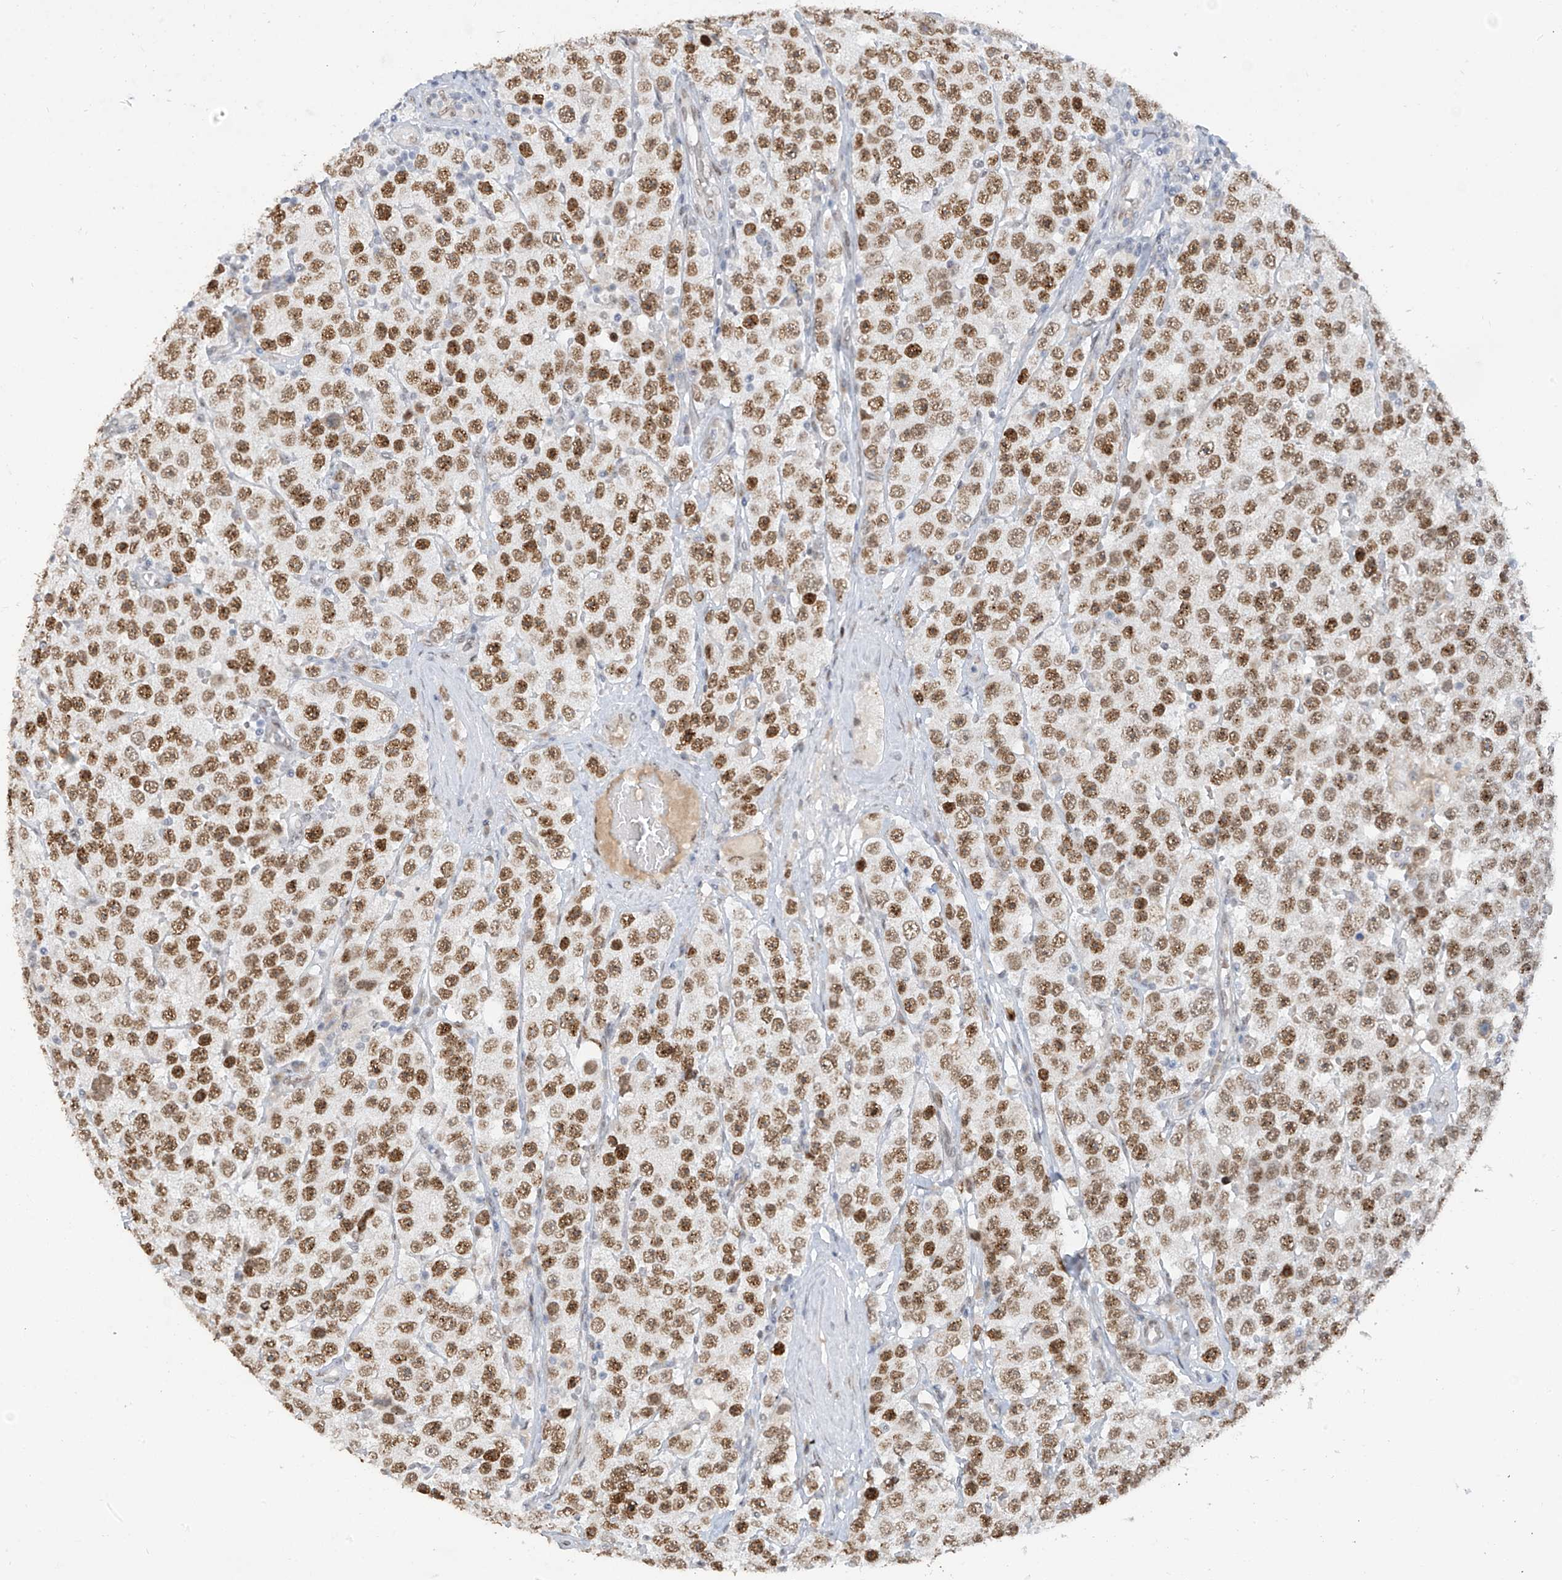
{"staining": {"intensity": "moderate", "quantity": ">75%", "location": "nuclear"}, "tissue": "testis cancer", "cell_type": "Tumor cells", "image_type": "cancer", "snomed": [{"axis": "morphology", "description": "Seminoma, NOS"}, {"axis": "topography", "description": "Testis"}], "caption": "Brown immunohistochemical staining in seminoma (testis) exhibits moderate nuclear positivity in about >75% of tumor cells.", "gene": "MCM9", "patient": {"sex": "male", "age": 28}}